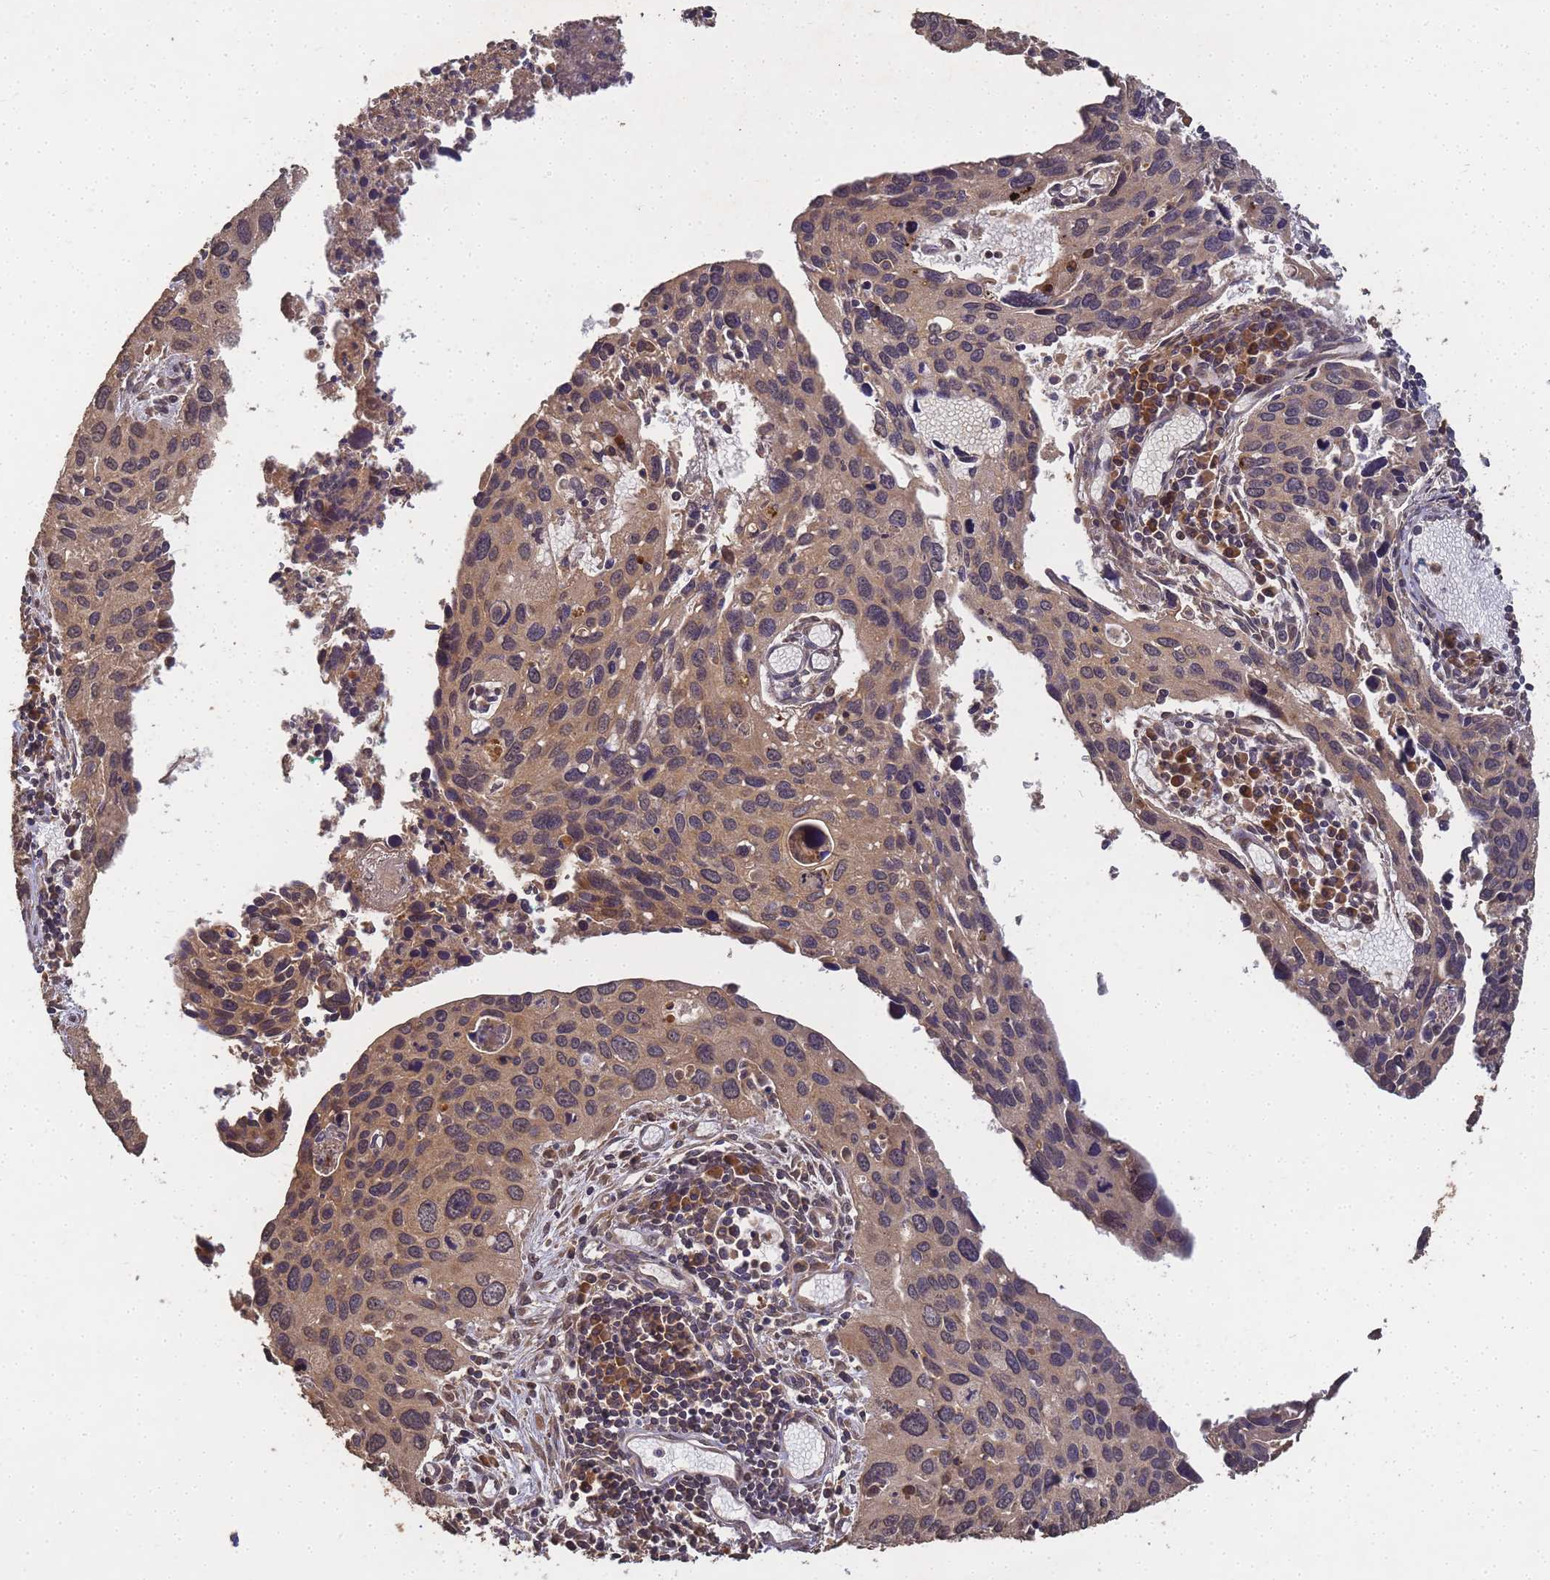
{"staining": {"intensity": "weak", "quantity": ">75%", "location": "cytoplasmic/membranous"}, "tissue": "cervical cancer", "cell_type": "Tumor cells", "image_type": "cancer", "snomed": [{"axis": "morphology", "description": "Squamous cell carcinoma, NOS"}, {"axis": "topography", "description": "Cervix"}], "caption": "Immunohistochemical staining of cervical cancer (squamous cell carcinoma) exhibits low levels of weak cytoplasmic/membranous protein expression in approximately >75% of tumor cells.", "gene": "ALKBH1", "patient": {"sex": "female", "age": 55}}